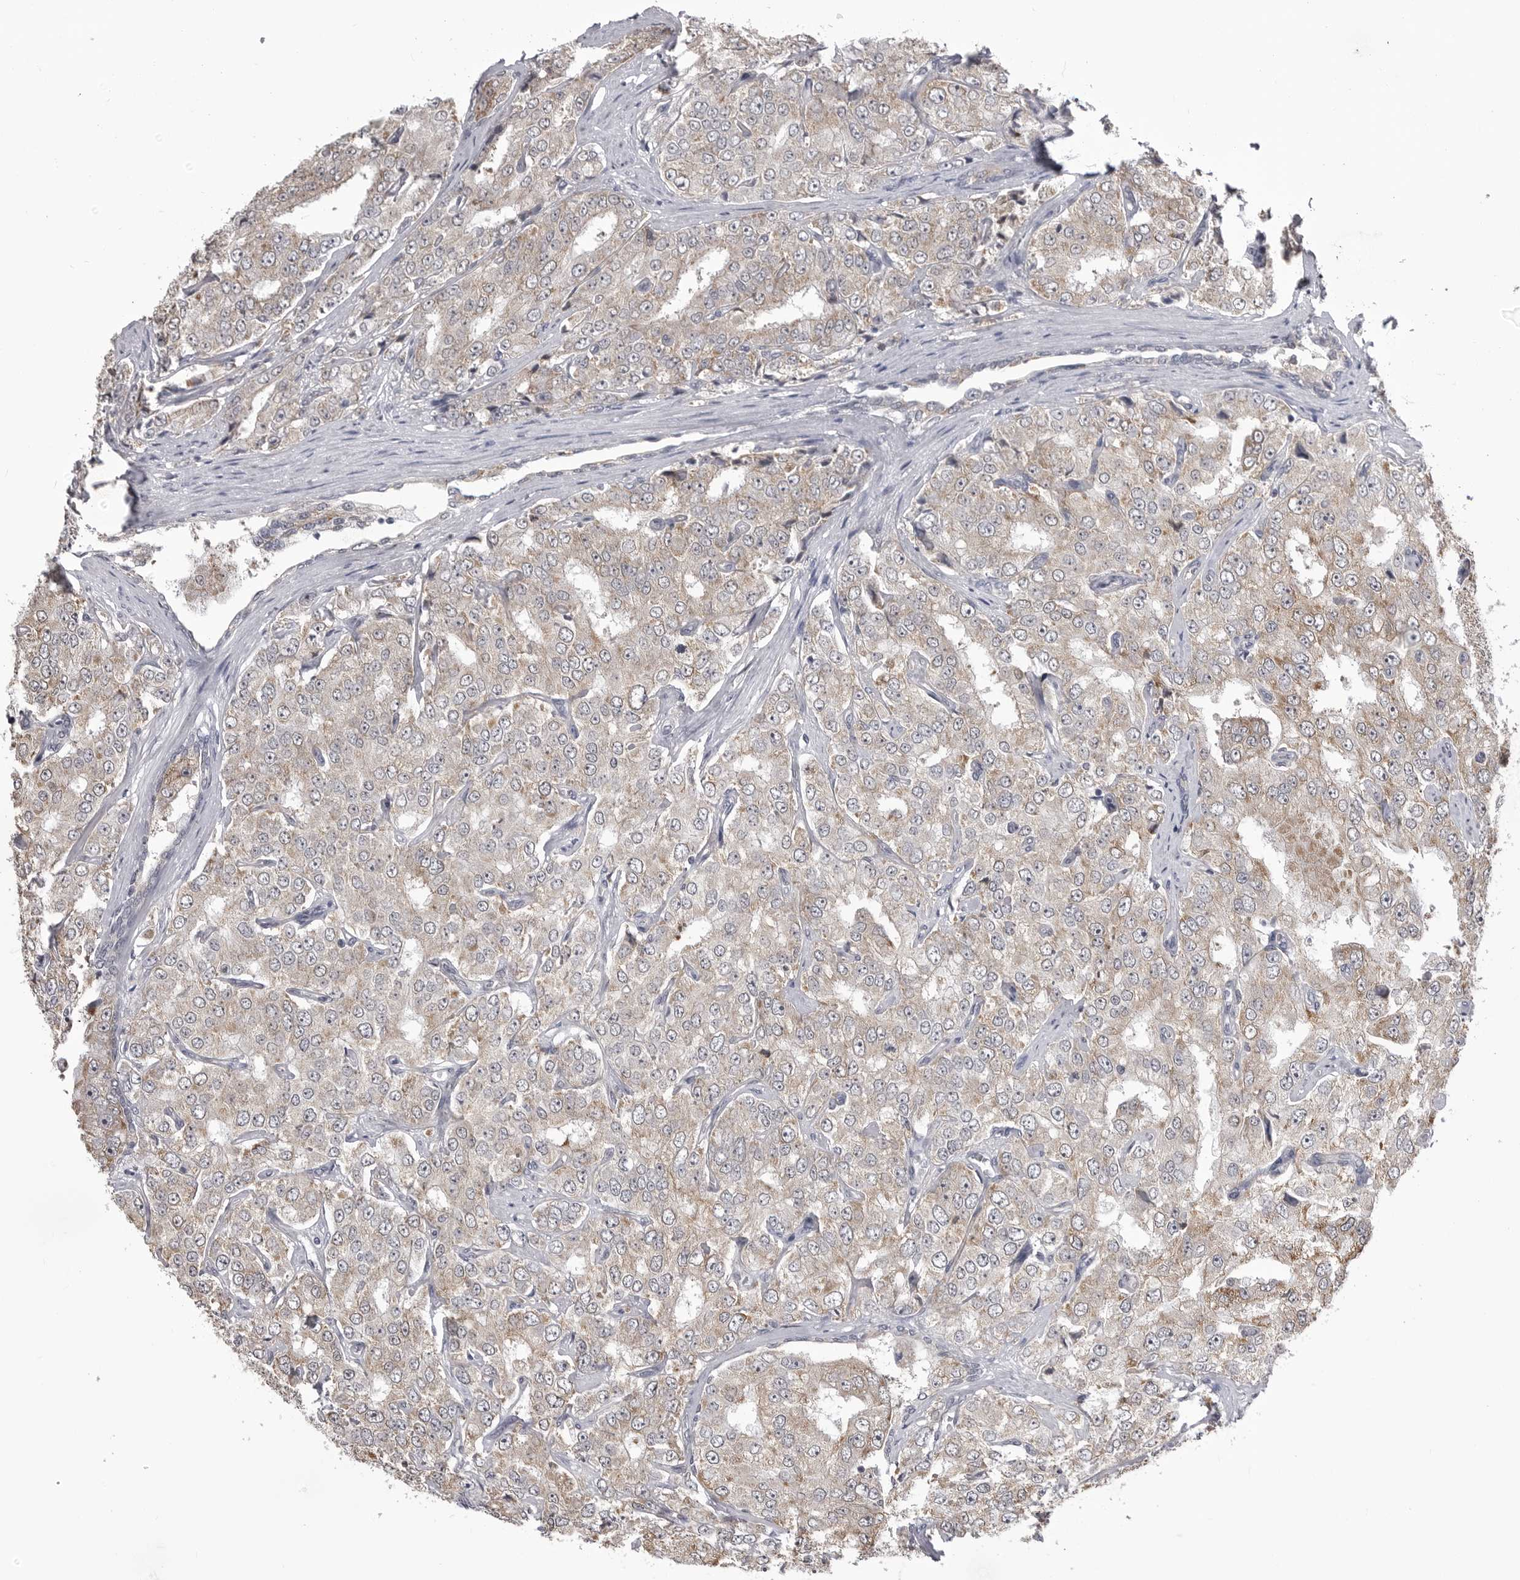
{"staining": {"intensity": "weak", "quantity": ">75%", "location": "cytoplasmic/membranous"}, "tissue": "prostate cancer", "cell_type": "Tumor cells", "image_type": "cancer", "snomed": [{"axis": "morphology", "description": "Adenocarcinoma, High grade"}, {"axis": "topography", "description": "Prostate"}], "caption": "Immunohistochemical staining of prostate high-grade adenocarcinoma demonstrates weak cytoplasmic/membranous protein staining in approximately >75% of tumor cells.", "gene": "FH", "patient": {"sex": "male", "age": 58}}